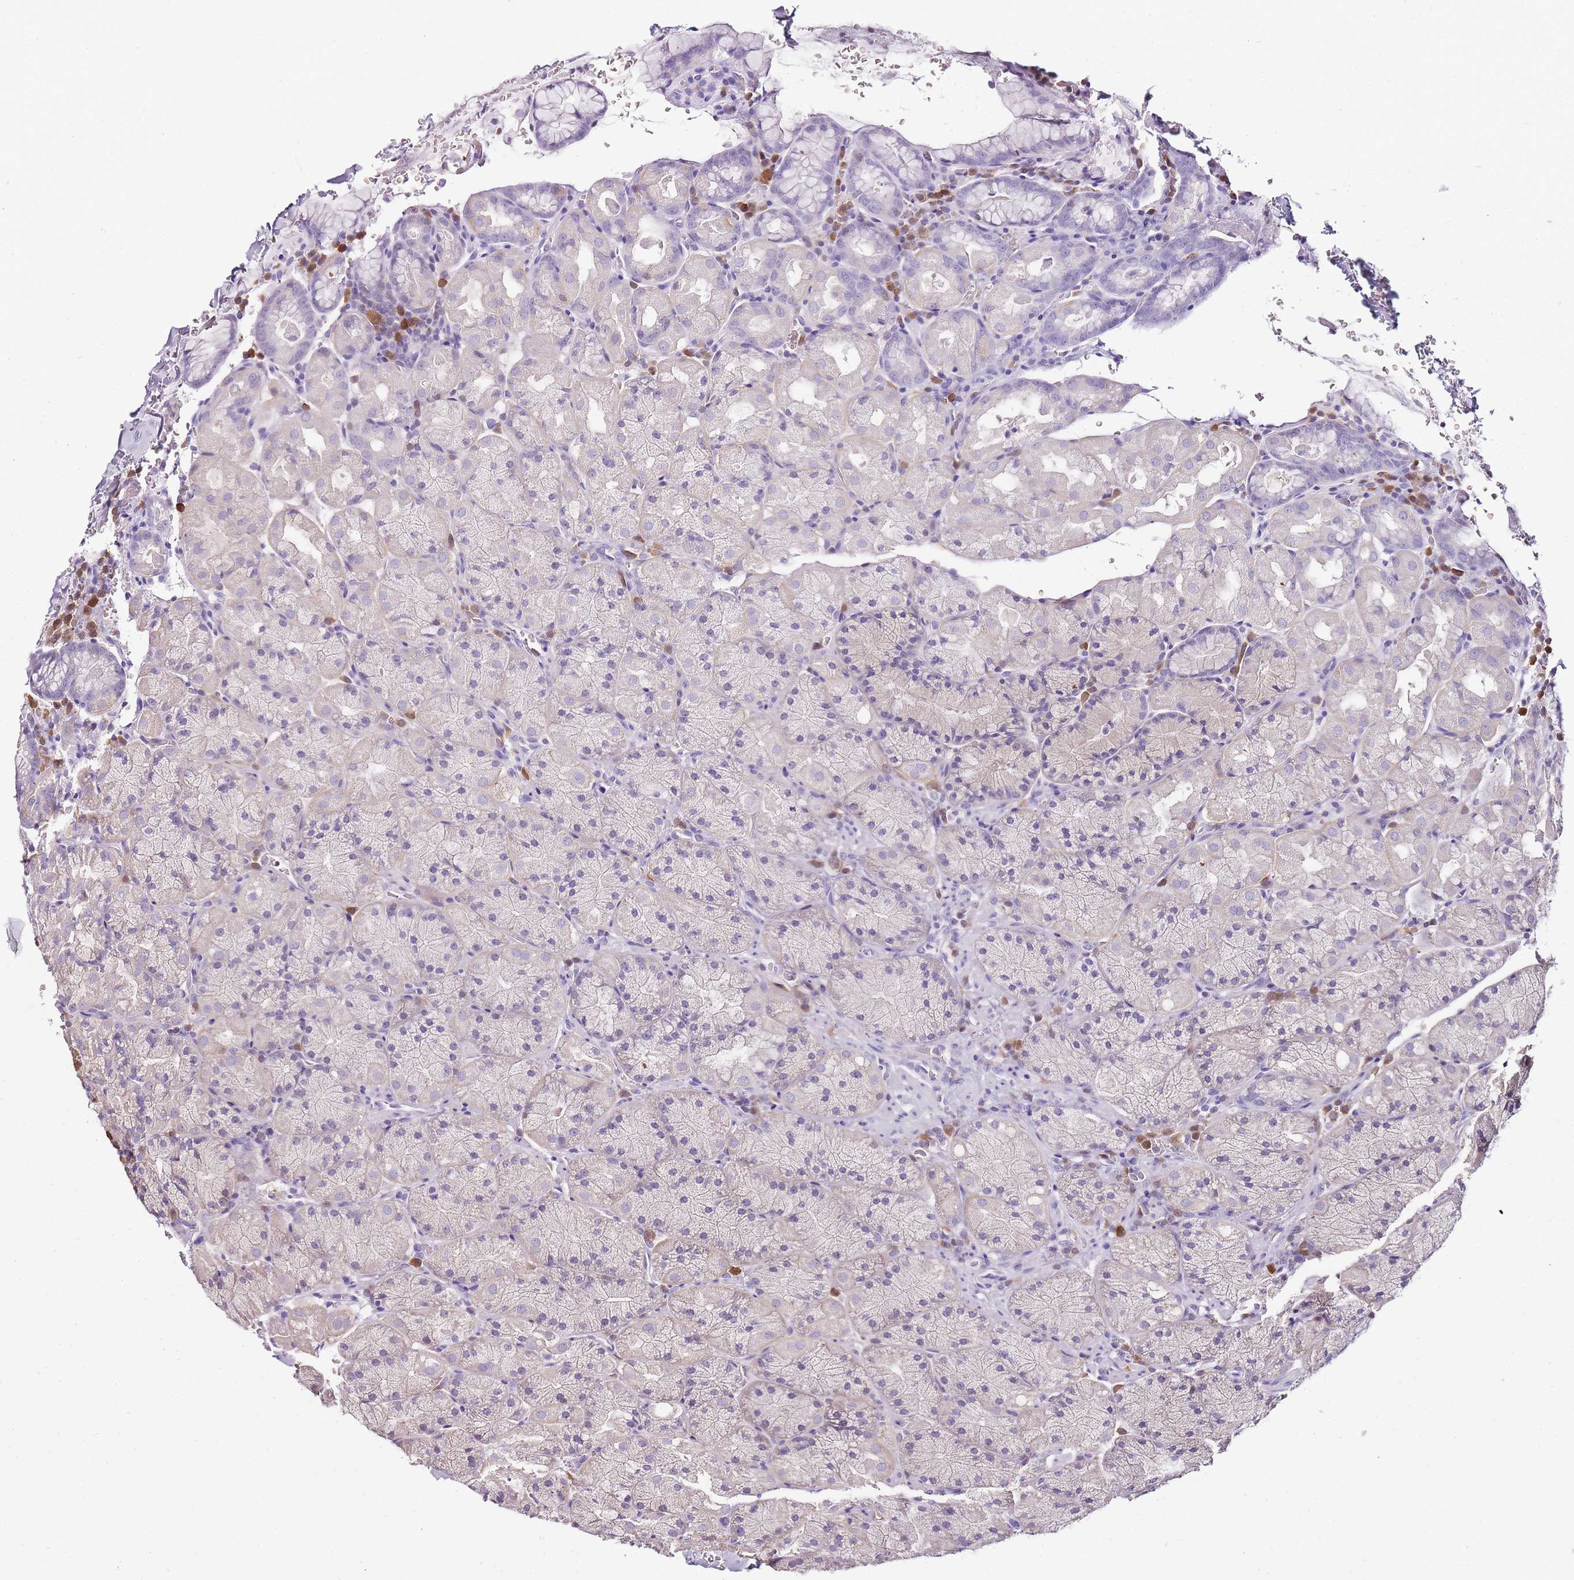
{"staining": {"intensity": "negative", "quantity": "none", "location": "none"}, "tissue": "stomach", "cell_type": "Glandular cells", "image_type": "normal", "snomed": [{"axis": "morphology", "description": "Normal tissue, NOS"}, {"axis": "topography", "description": "Stomach, upper"}, {"axis": "topography", "description": "Stomach, lower"}], "caption": "Stomach stained for a protein using immunohistochemistry shows no expression glandular cells.", "gene": "ZBP1", "patient": {"sex": "male", "age": 80}}